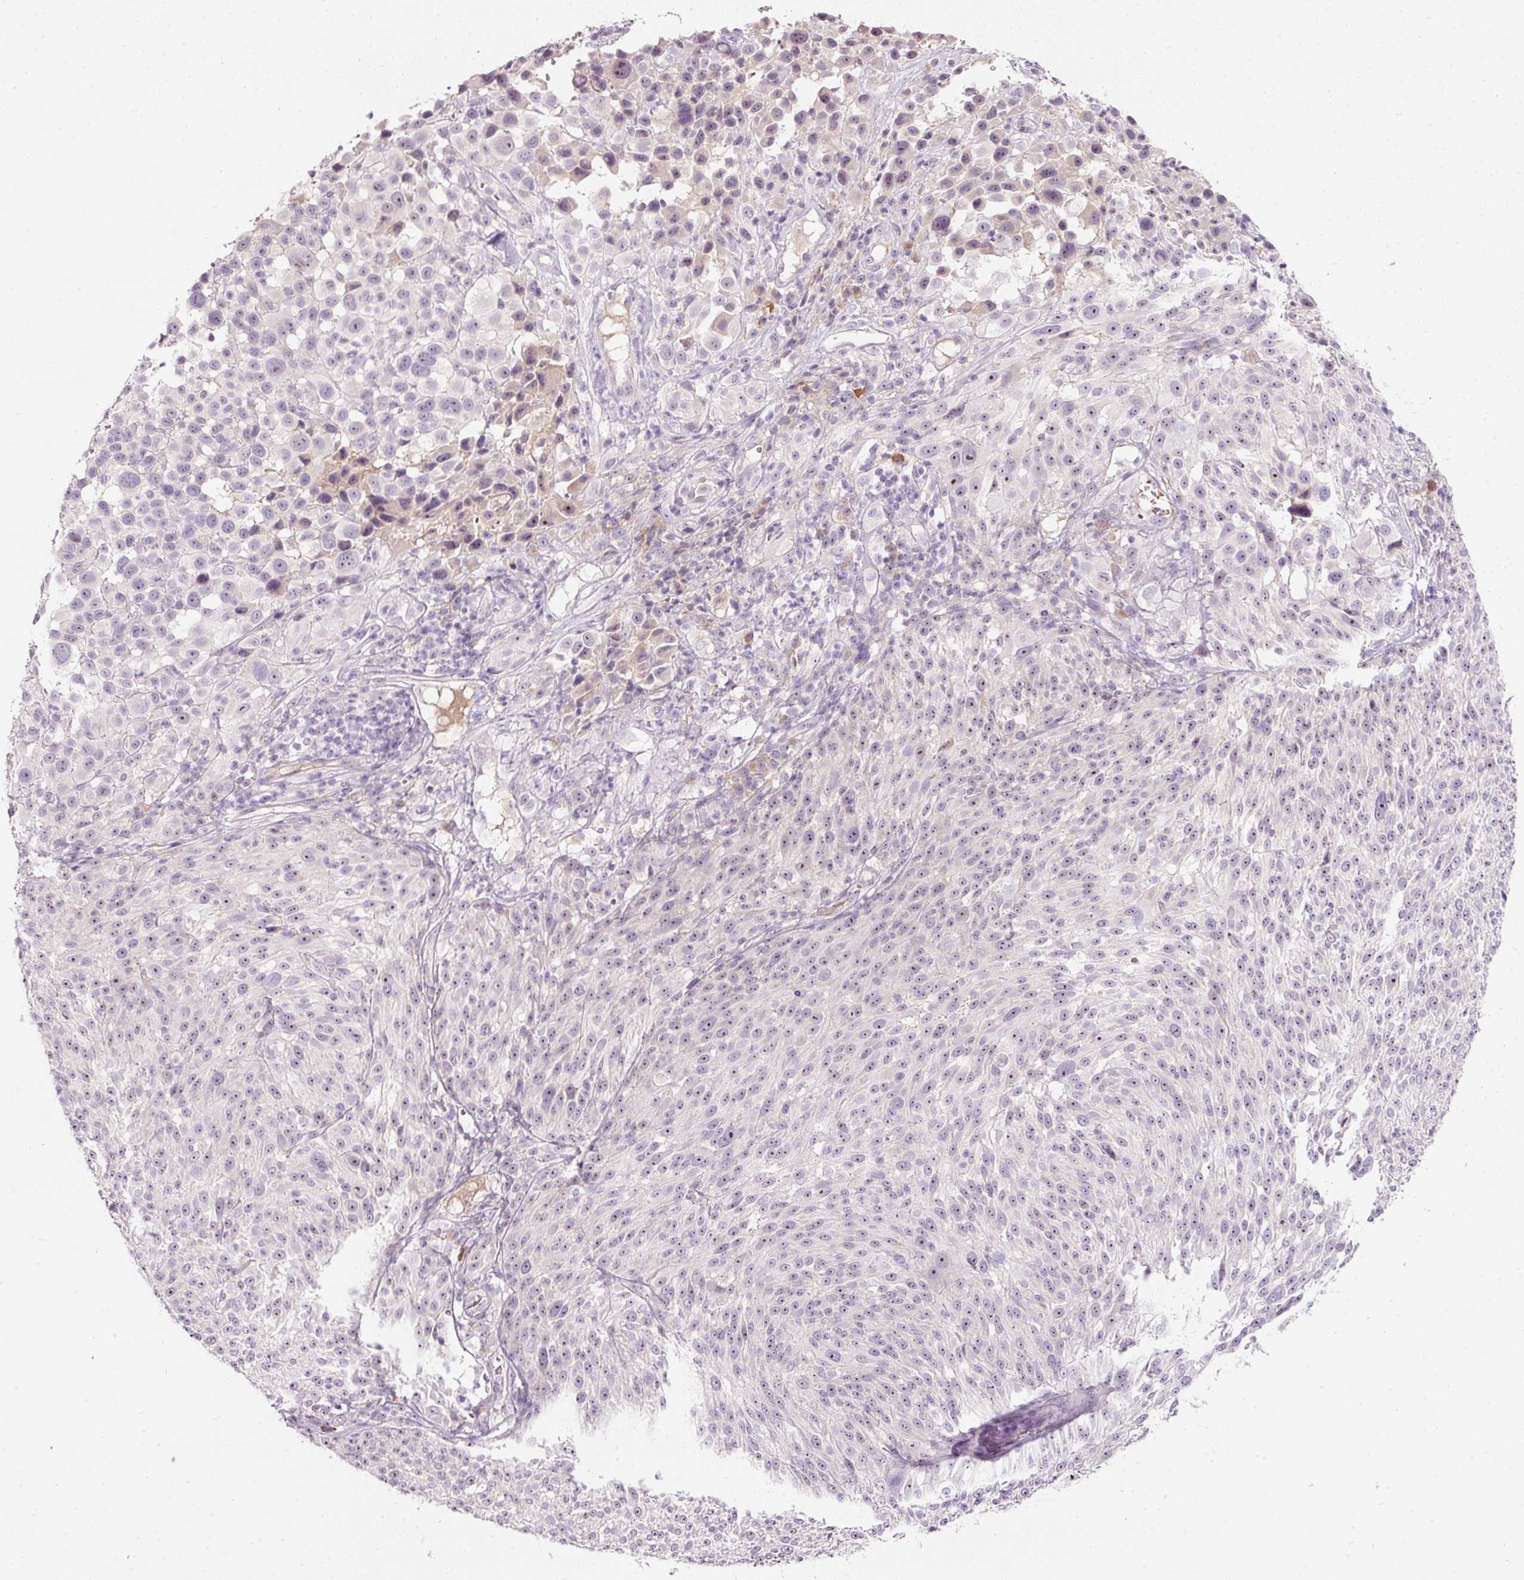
{"staining": {"intensity": "weak", "quantity": "25%-75%", "location": "nuclear"}, "tissue": "melanoma", "cell_type": "Tumor cells", "image_type": "cancer", "snomed": [{"axis": "morphology", "description": "Malignant melanoma, NOS"}, {"axis": "topography", "description": "Skin of trunk"}], "caption": "A brown stain labels weak nuclear positivity of a protein in human melanoma tumor cells.", "gene": "TMEM37", "patient": {"sex": "male", "age": 71}}